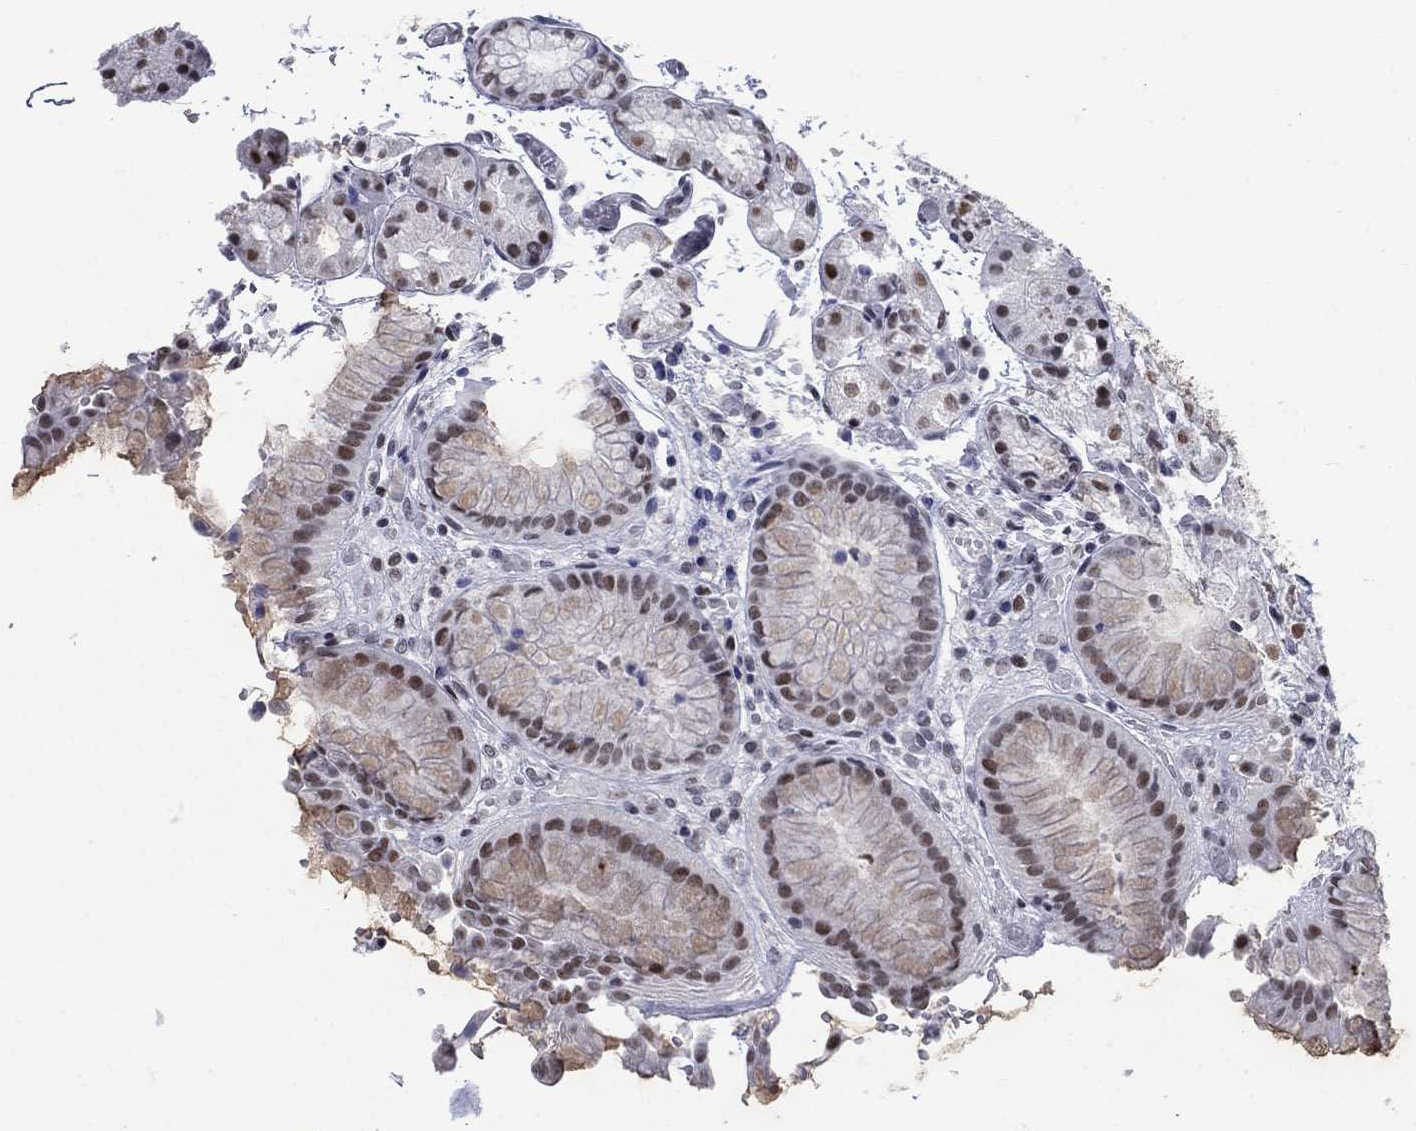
{"staining": {"intensity": "moderate", "quantity": "25%-75%", "location": "nuclear"}, "tissue": "stomach", "cell_type": "Glandular cells", "image_type": "normal", "snomed": [{"axis": "morphology", "description": "Normal tissue, NOS"}, {"axis": "topography", "description": "Stomach, upper"}], "caption": "Immunohistochemical staining of benign stomach shows medium levels of moderate nuclear positivity in approximately 25%-75% of glandular cells. (Stains: DAB (3,3'-diaminobenzidine) in brown, nuclei in blue, Microscopy: brightfield microscopy at high magnification).", "gene": "NPAS3", "patient": {"sex": "male", "age": 72}}